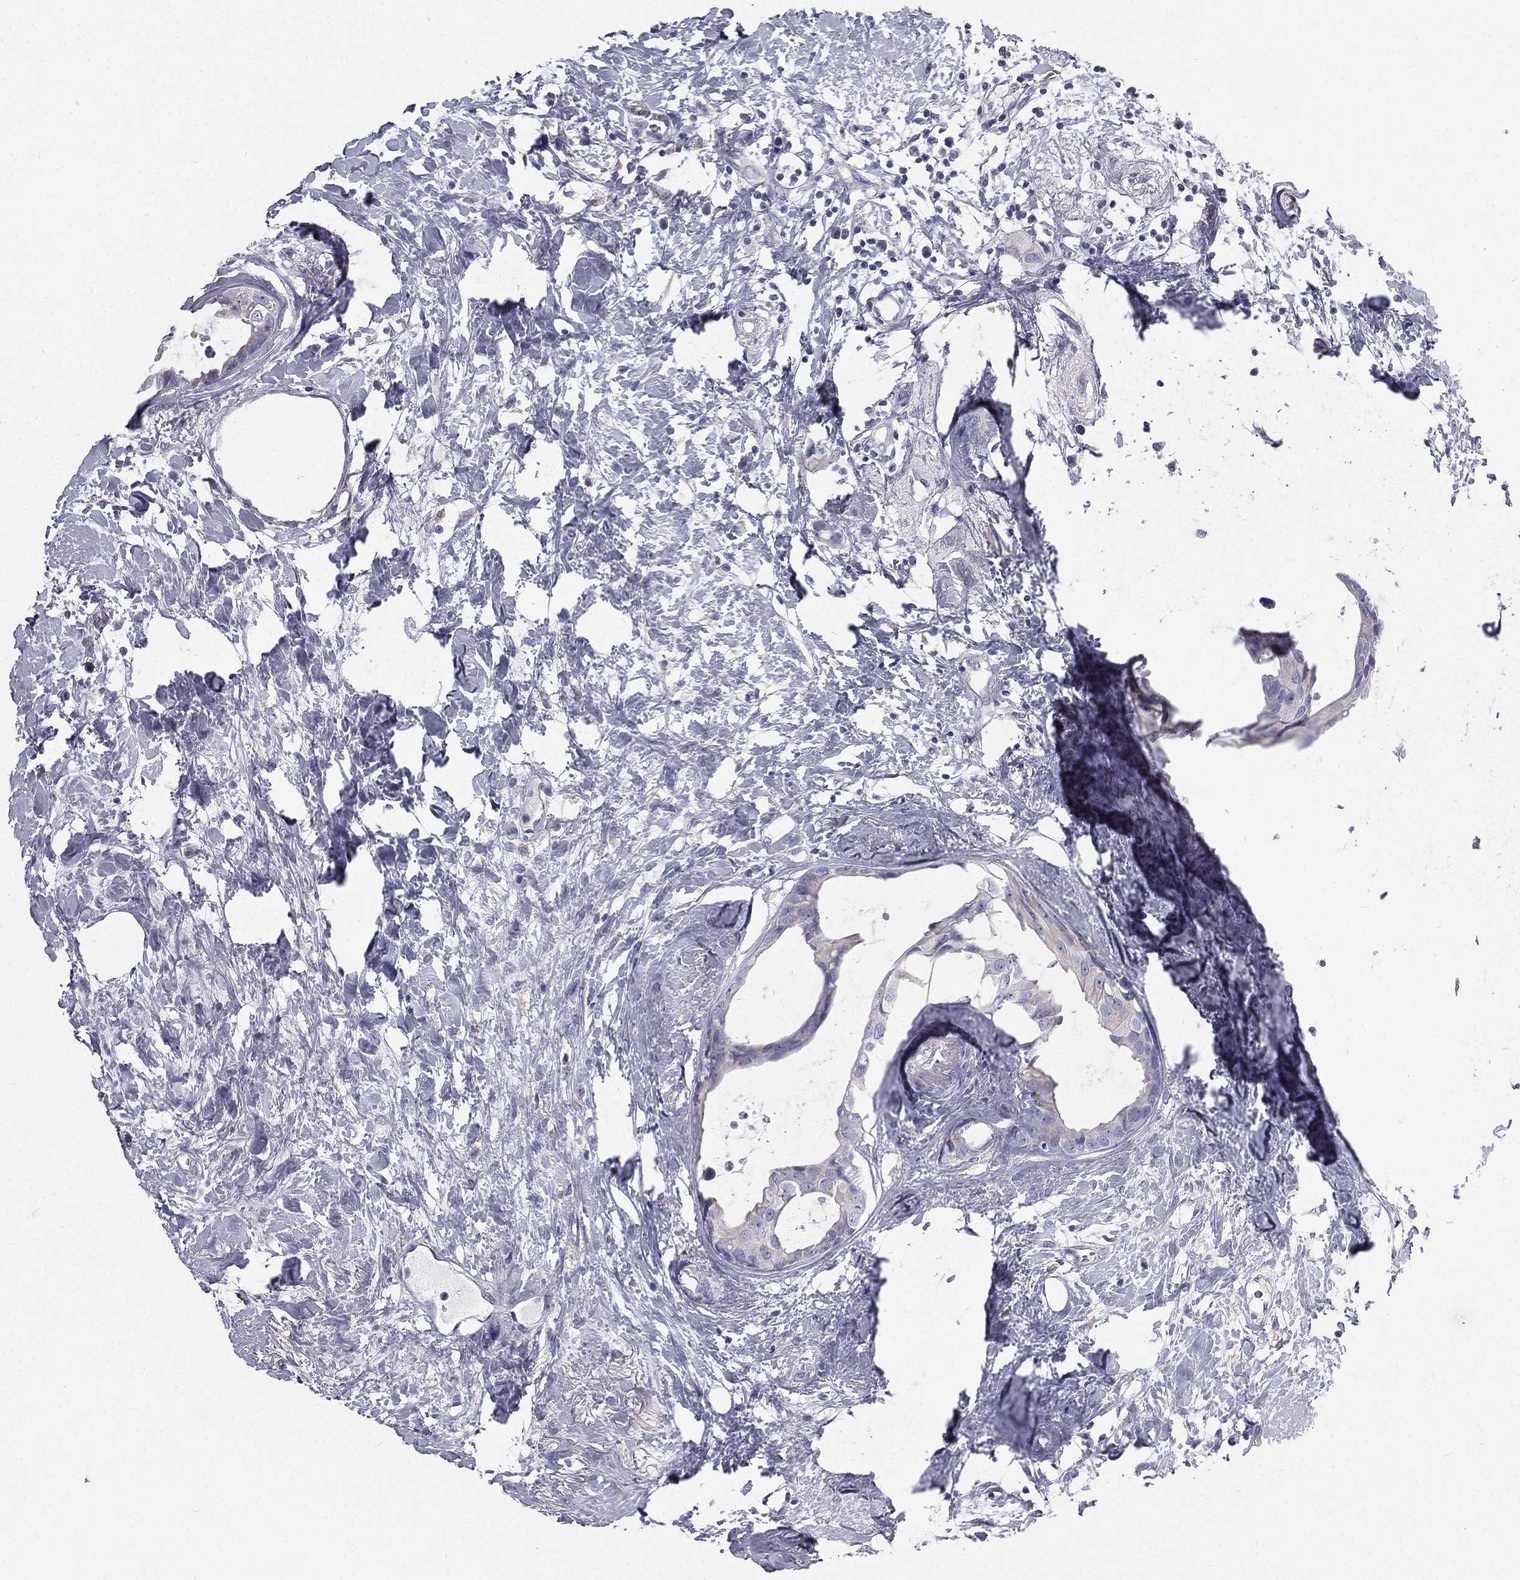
{"staining": {"intensity": "negative", "quantity": "none", "location": "none"}, "tissue": "breast cancer", "cell_type": "Tumor cells", "image_type": "cancer", "snomed": [{"axis": "morphology", "description": "Duct carcinoma"}, {"axis": "topography", "description": "Breast"}], "caption": "Infiltrating ductal carcinoma (breast) was stained to show a protein in brown. There is no significant staining in tumor cells.", "gene": "MUC13", "patient": {"sex": "female", "age": 45}}